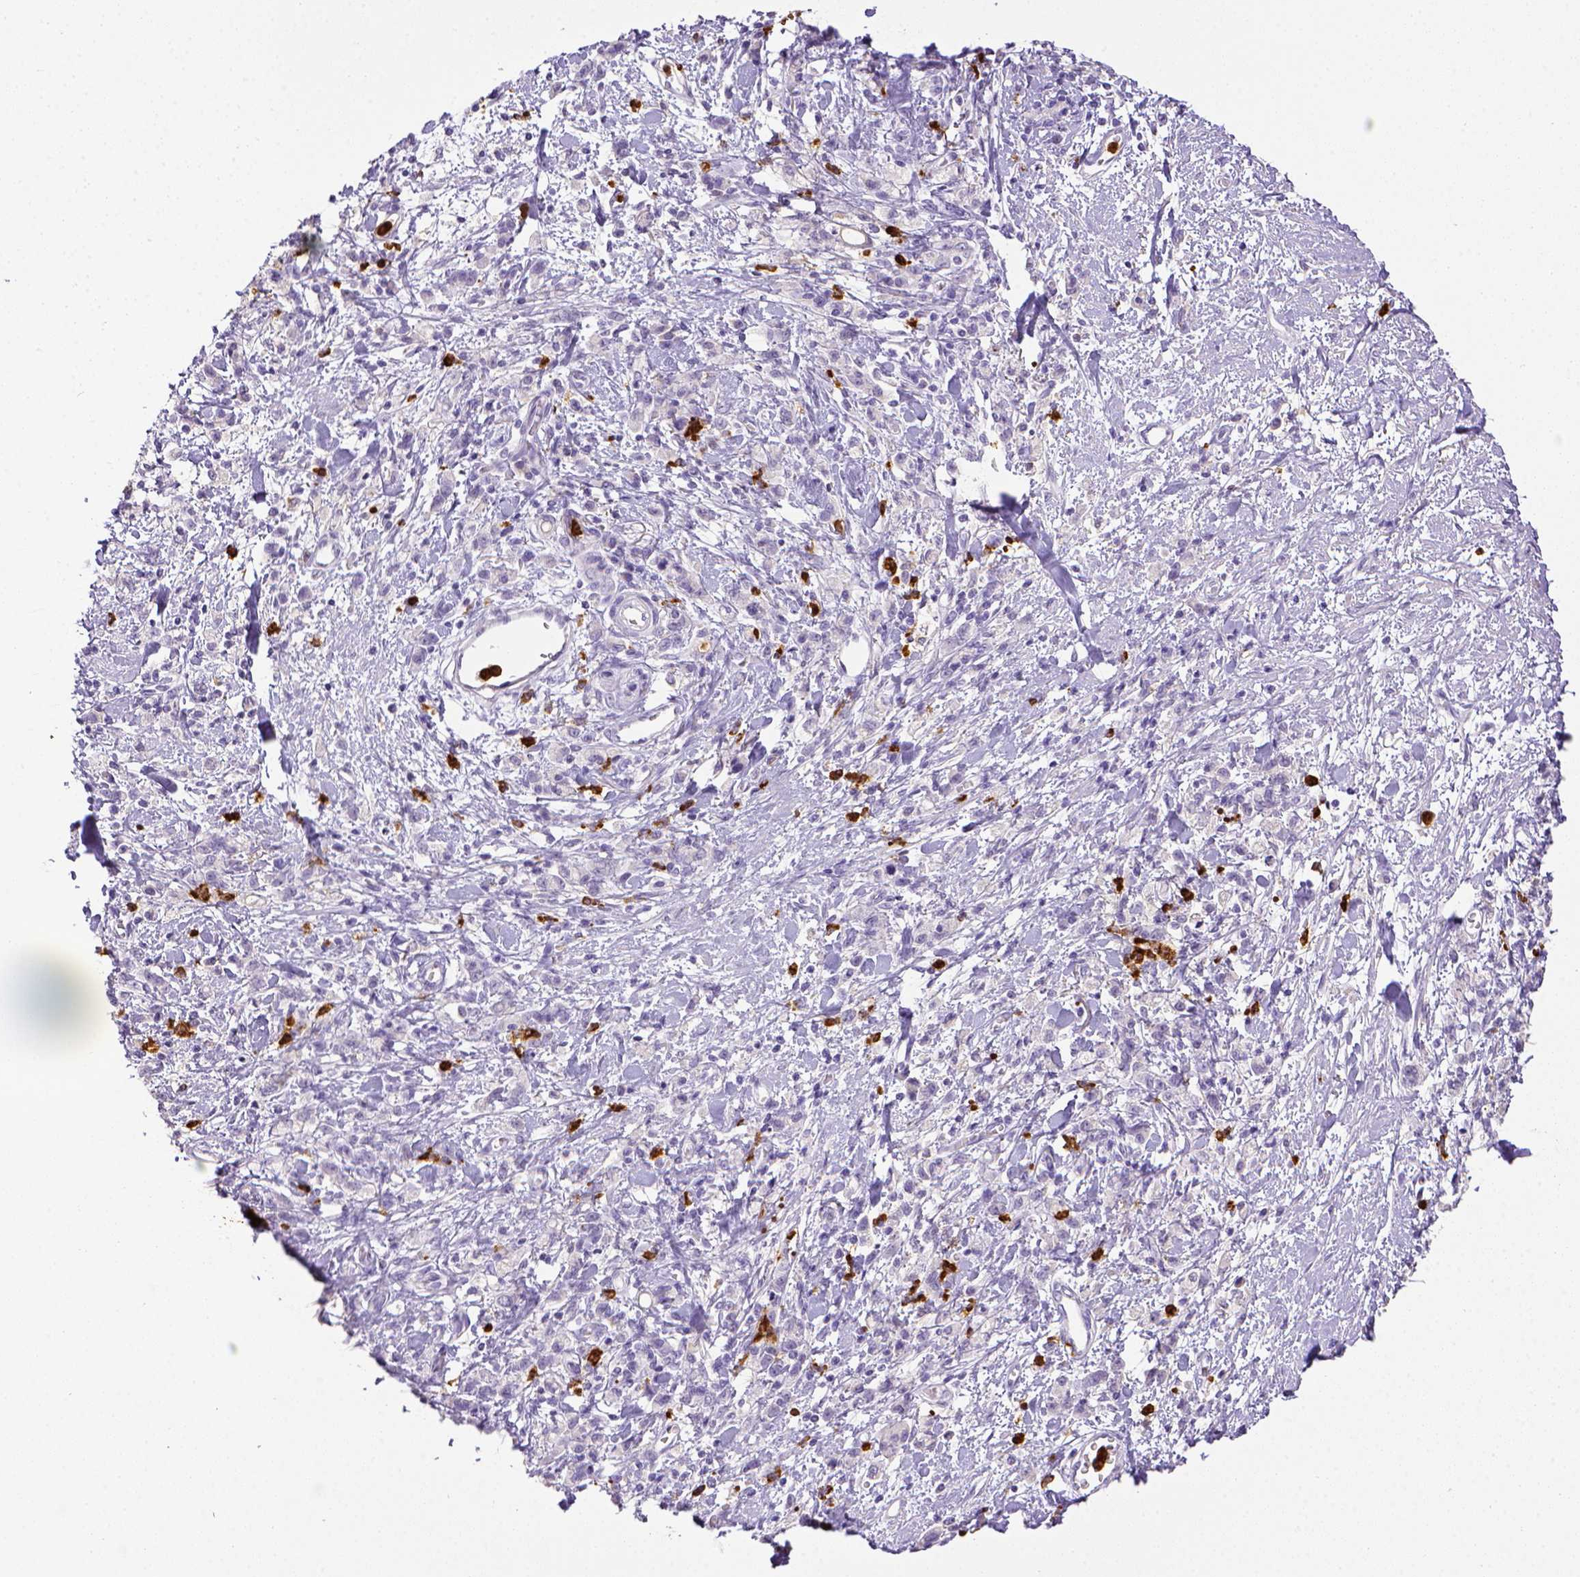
{"staining": {"intensity": "negative", "quantity": "none", "location": "none"}, "tissue": "stomach cancer", "cell_type": "Tumor cells", "image_type": "cancer", "snomed": [{"axis": "morphology", "description": "Adenocarcinoma, NOS"}, {"axis": "topography", "description": "Stomach"}], "caption": "High magnification brightfield microscopy of stomach cancer stained with DAB (3,3'-diaminobenzidine) (brown) and counterstained with hematoxylin (blue): tumor cells show no significant expression. (Stains: DAB (3,3'-diaminobenzidine) immunohistochemistry with hematoxylin counter stain, Microscopy: brightfield microscopy at high magnification).", "gene": "ITGAM", "patient": {"sex": "male", "age": 77}}